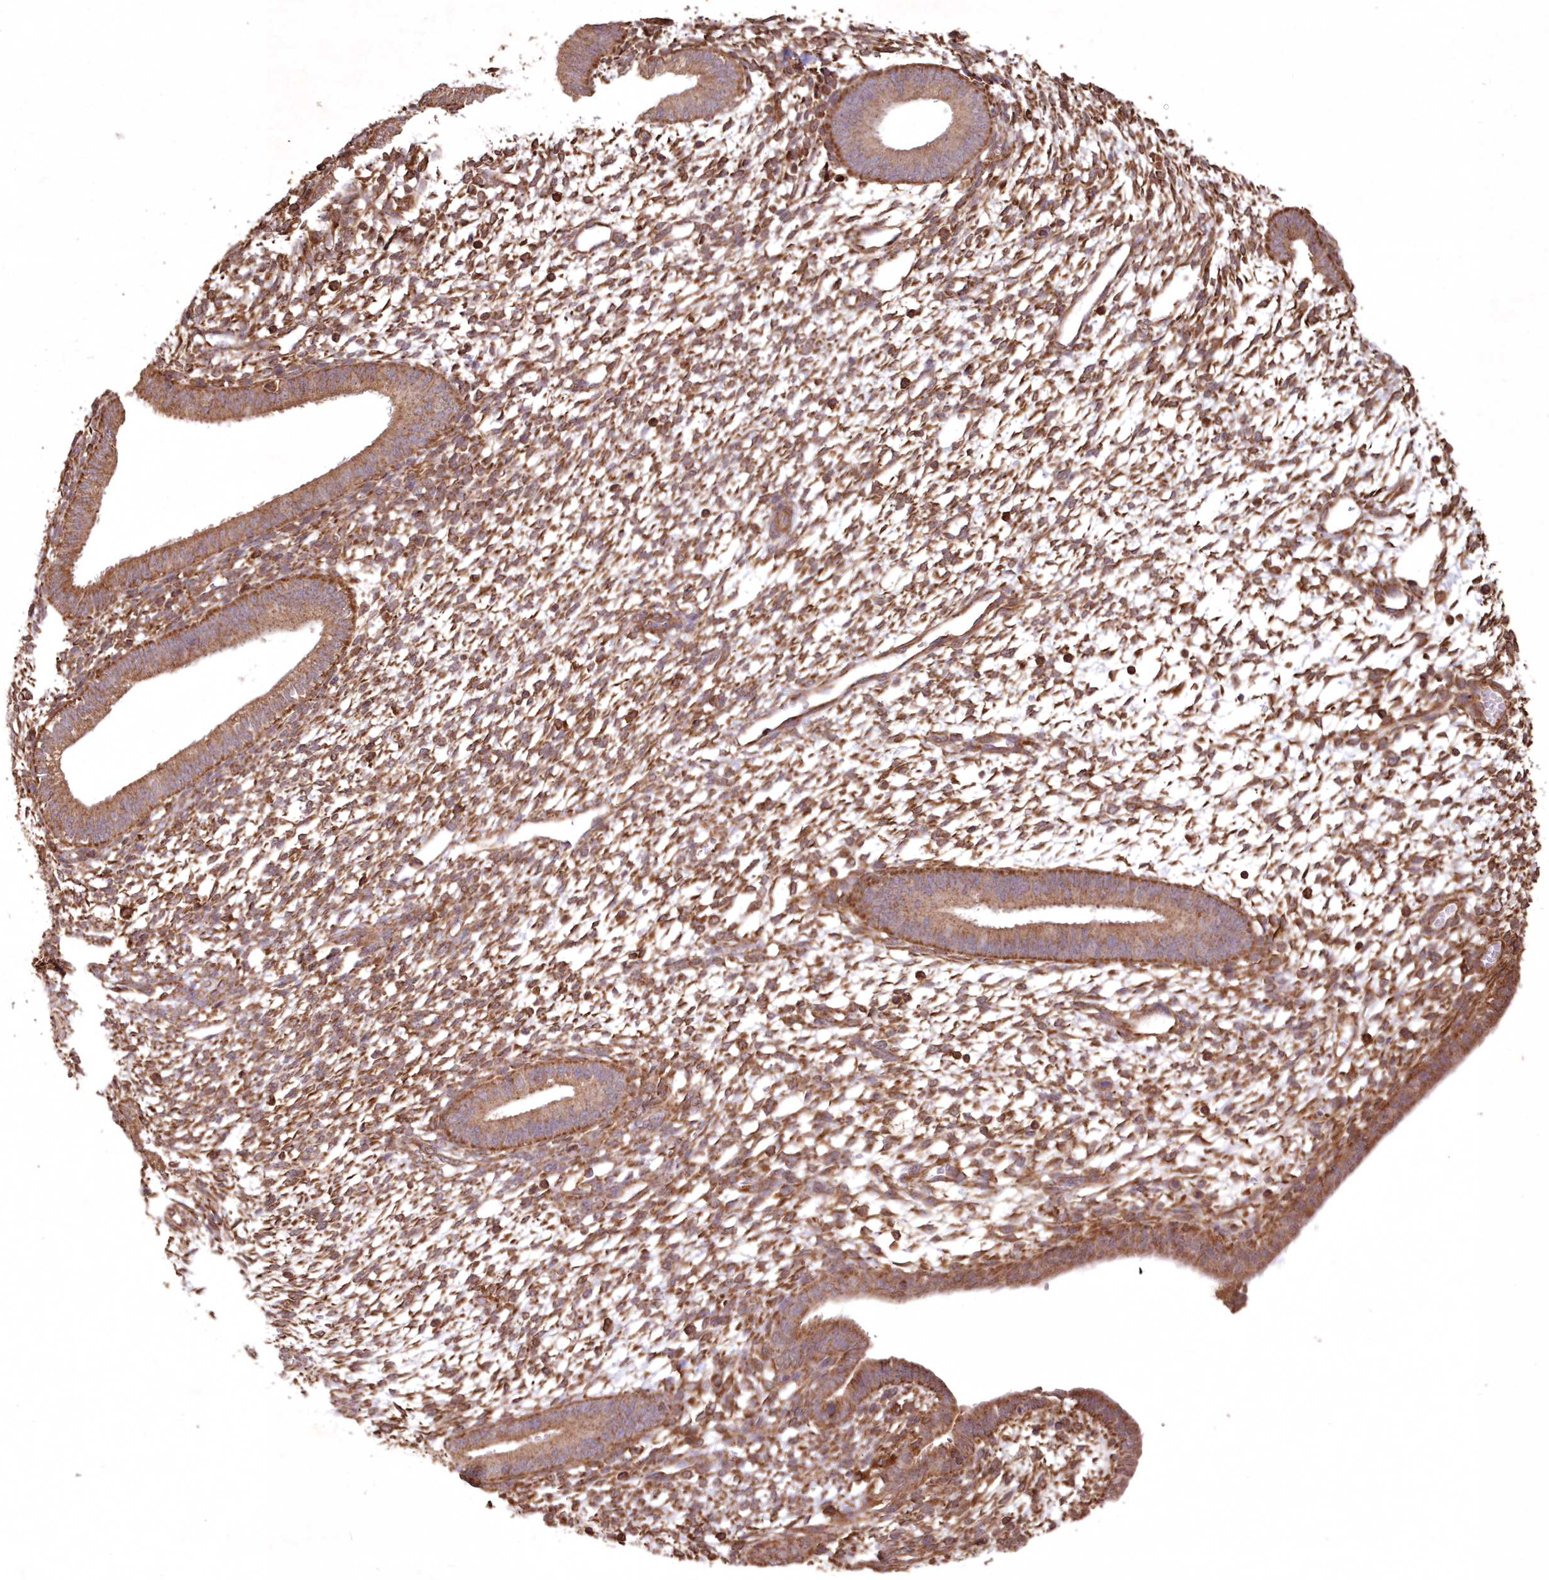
{"staining": {"intensity": "moderate", "quantity": ">75%", "location": "cytoplasmic/membranous"}, "tissue": "endometrium", "cell_type": "Cells in endometrial stroma", "image_type": "normal", "snomed": [{"axis": "morphology", "description": "Normal tissue, NOS"}, {"axis": "topography", "description": "Endometrium"}], "caption": "DAB immunohistochemical staining of normal human endometrium reveals moderate cytoplasmic/membranous protein staining in approximately >75% of cells in endometrial stroma. The protein is stained brown, and the nuclei are stained in blue (DAB (3,3'-diaminobenzidine) IHC with brightfield microscopy, high magnification).", "gene": "TMEM139", "patient": {"sex": "female", "age": 46}}